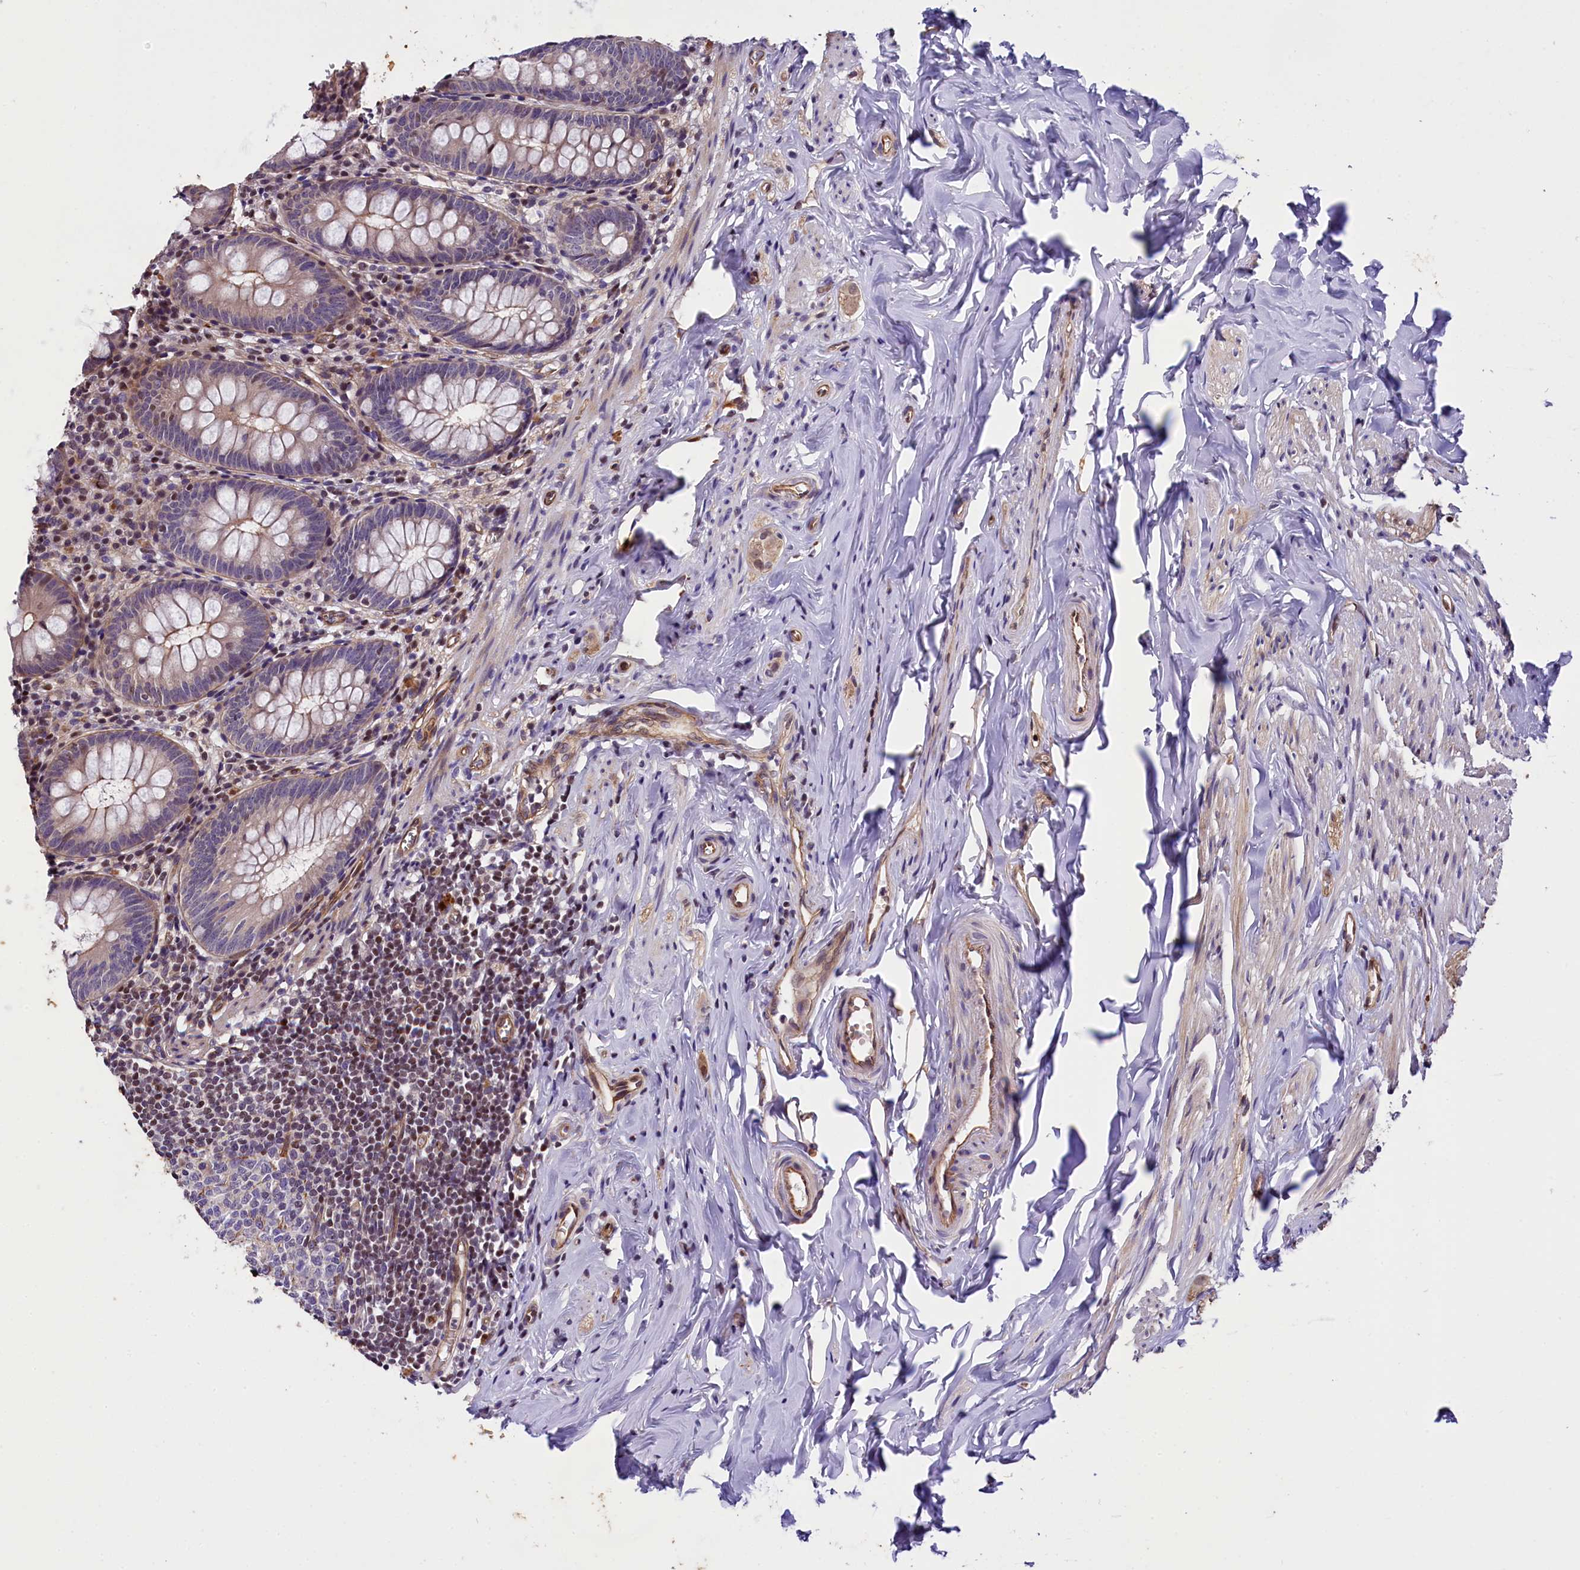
{"staining": {"intensity": "moderate", "quantity": "25%-75%", "location": "cytoplasmic/membranous"}, "tissue": "appendix", "cell_type": "Glandular cells", "image_type": "normal", "snomed": [{"axis": "morphology", "description": "Normal tissue, NOS"}, {"axis": "topography", "description": "Appendix"}], "caption": "Immunohistochemistry (IHC) (DAB (3,3'-diaminobenzidine)) staining of normal appendix exhibits moderate cytoplasmic/membranous protein expression in approximately 25%-75% of glandular cells. (DAB (3,3'-diaminobenzidine) IHC with brightfield microscopy, high magnification).", "gene": "SP4", "patient": {"sex": "female", "age": 51}}